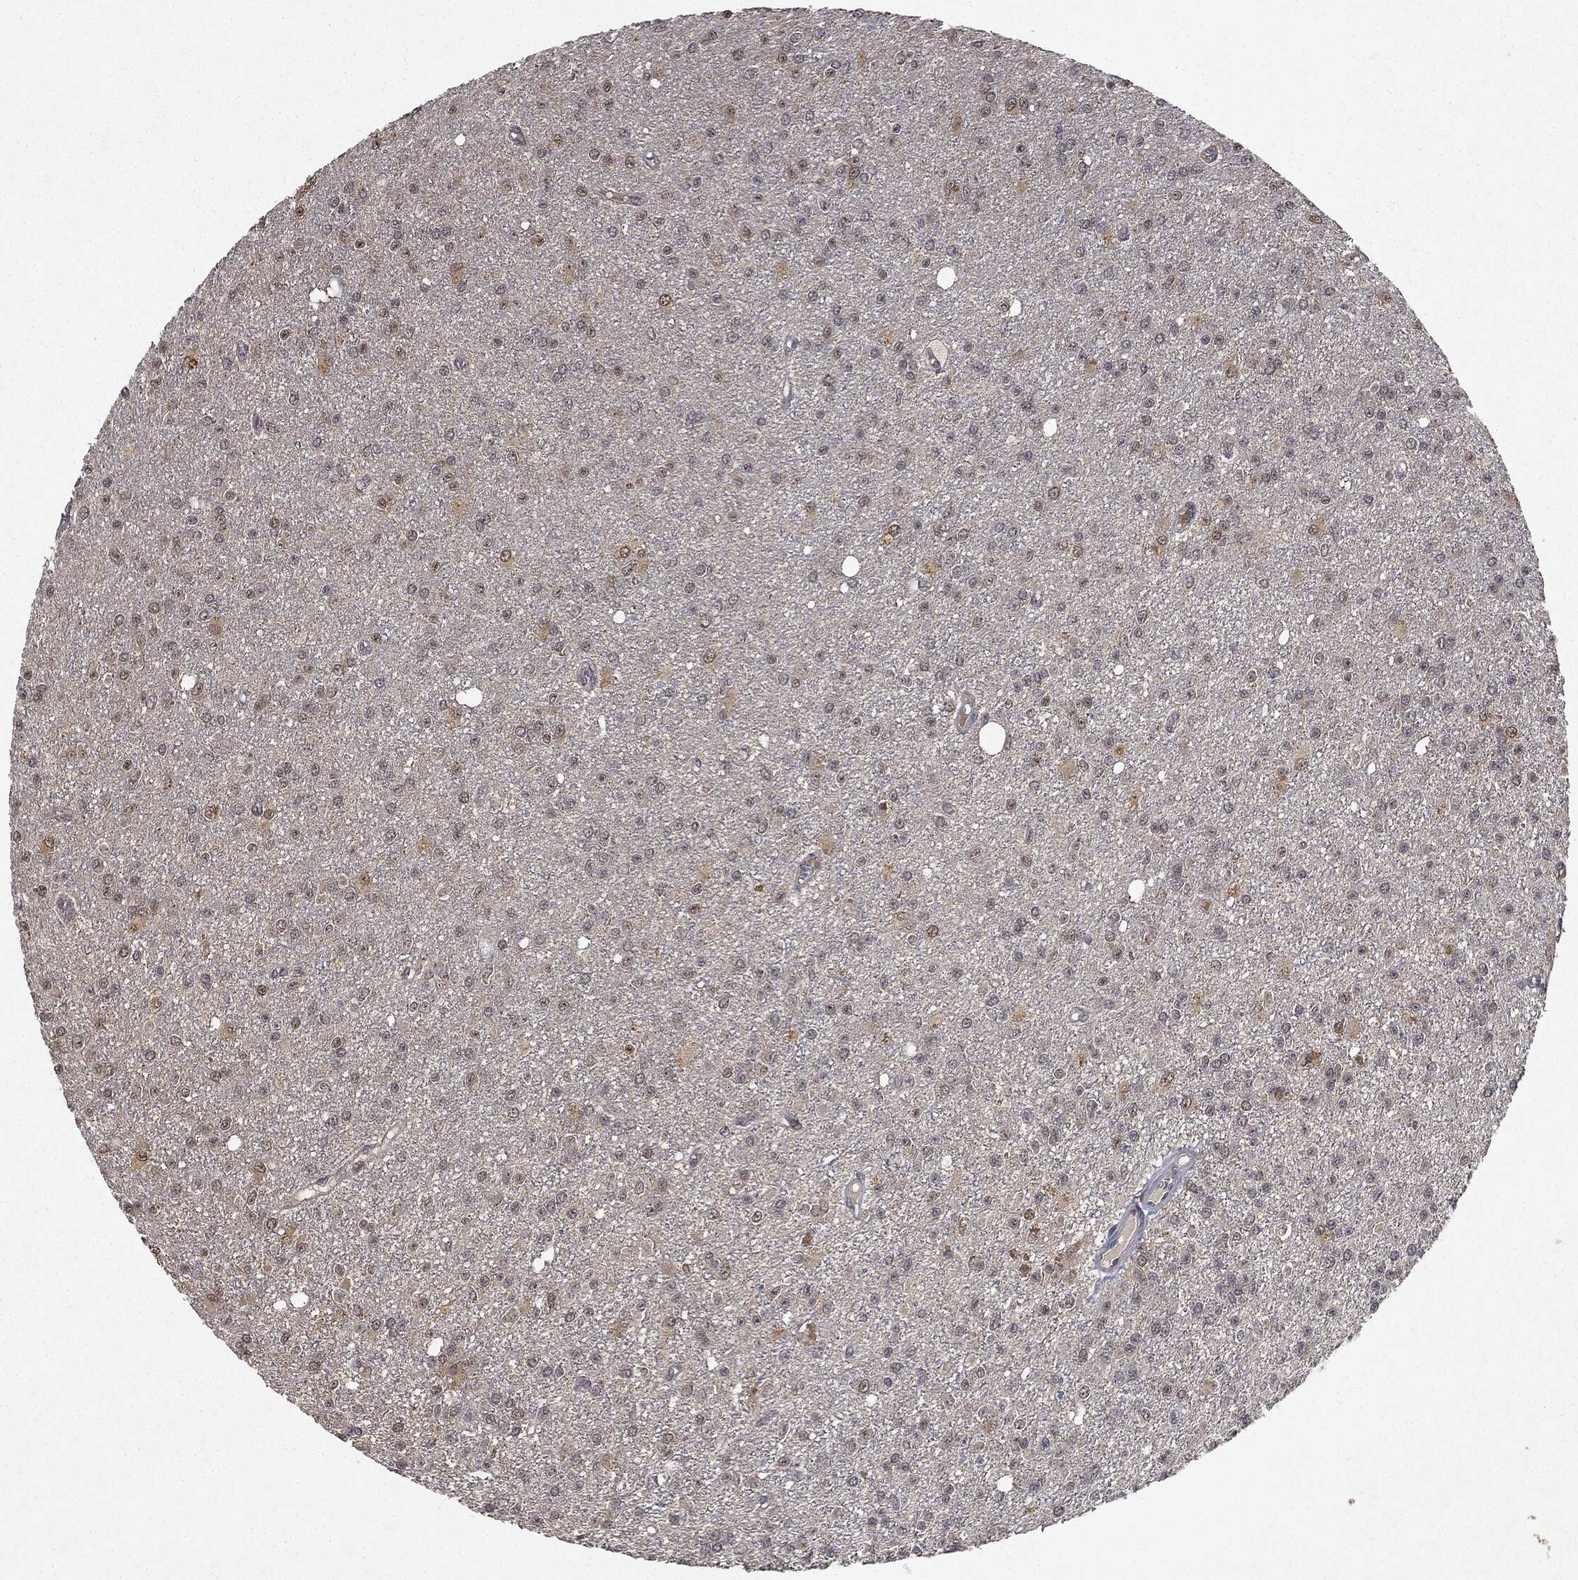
{"staining": {"intensity": "negative", "quantity": "none", "location": "none"}, "tissue": "glioma", "cell_type": "Tumor cells", "image_type": "cancer", "snomed": [{"axis": "morphology", "description": "Glioma, malignant, Low grade"}, {"axis": "topography", "description": "Brain"}], "caption": "Image shows no significant protein expression in tumor cells of malignant glioma (low-grade).", "gene": "ZNHIT6", "patient": {"sex": "female", "age": 45}}